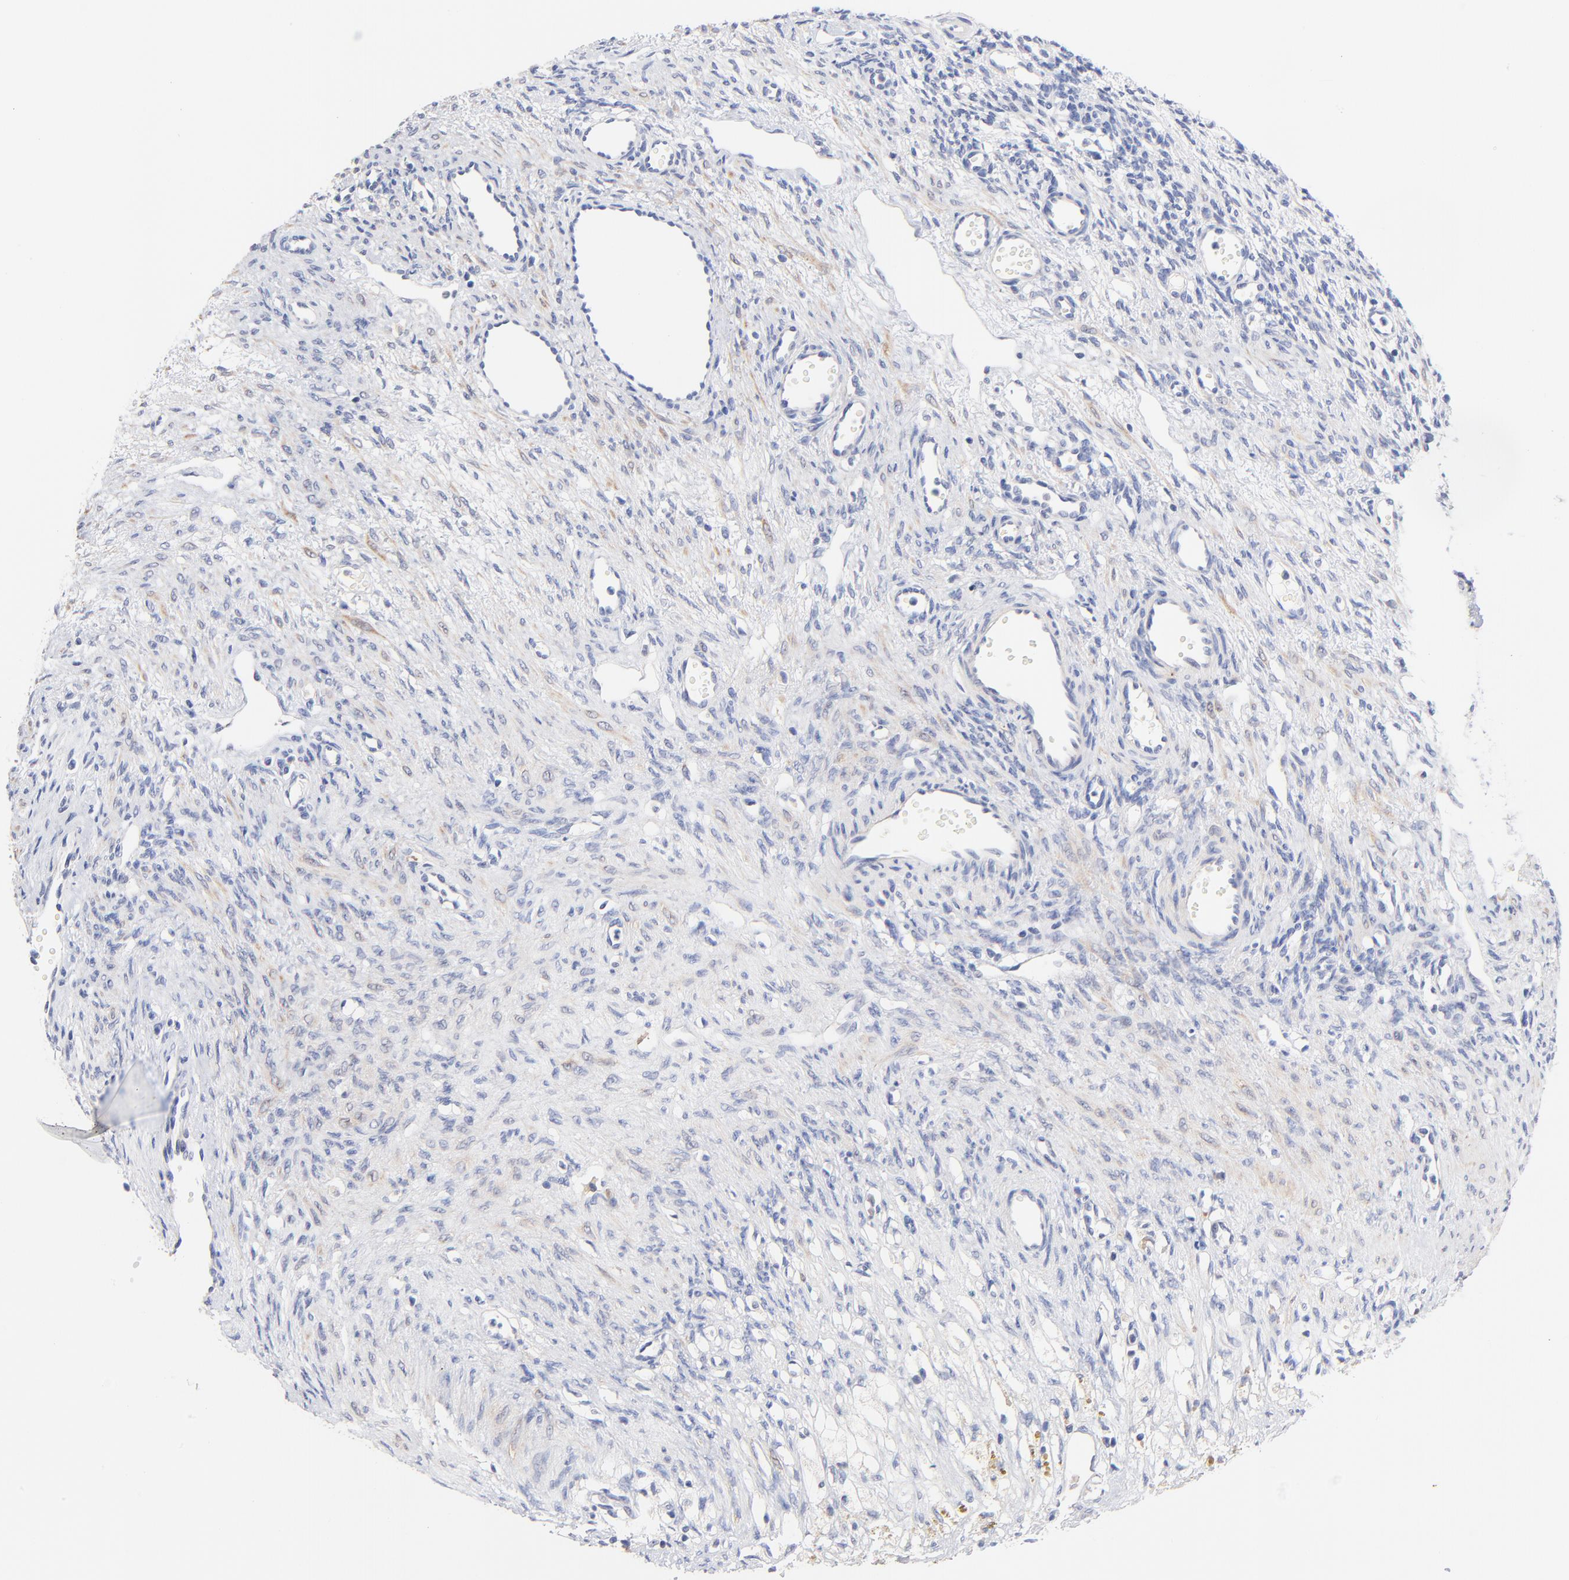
{"staining": {"intensity": "negative", "quantity": "none", "location": "none"}, "tissue": "ovary", "cell_type": "Follicle cells", "image_type": "normal", "snomed": [{"axis": "morphology", "description": "Normal tissue, NOS"}, {"axis": "topography", "description": "Ovary"}], "caption": "This is a image of immunohistochemistry staining of unremarkable ovary, which shows no expression in follicle cells.", "gene": "TWNK", "patient": {"sex": "female", "age": 33}}